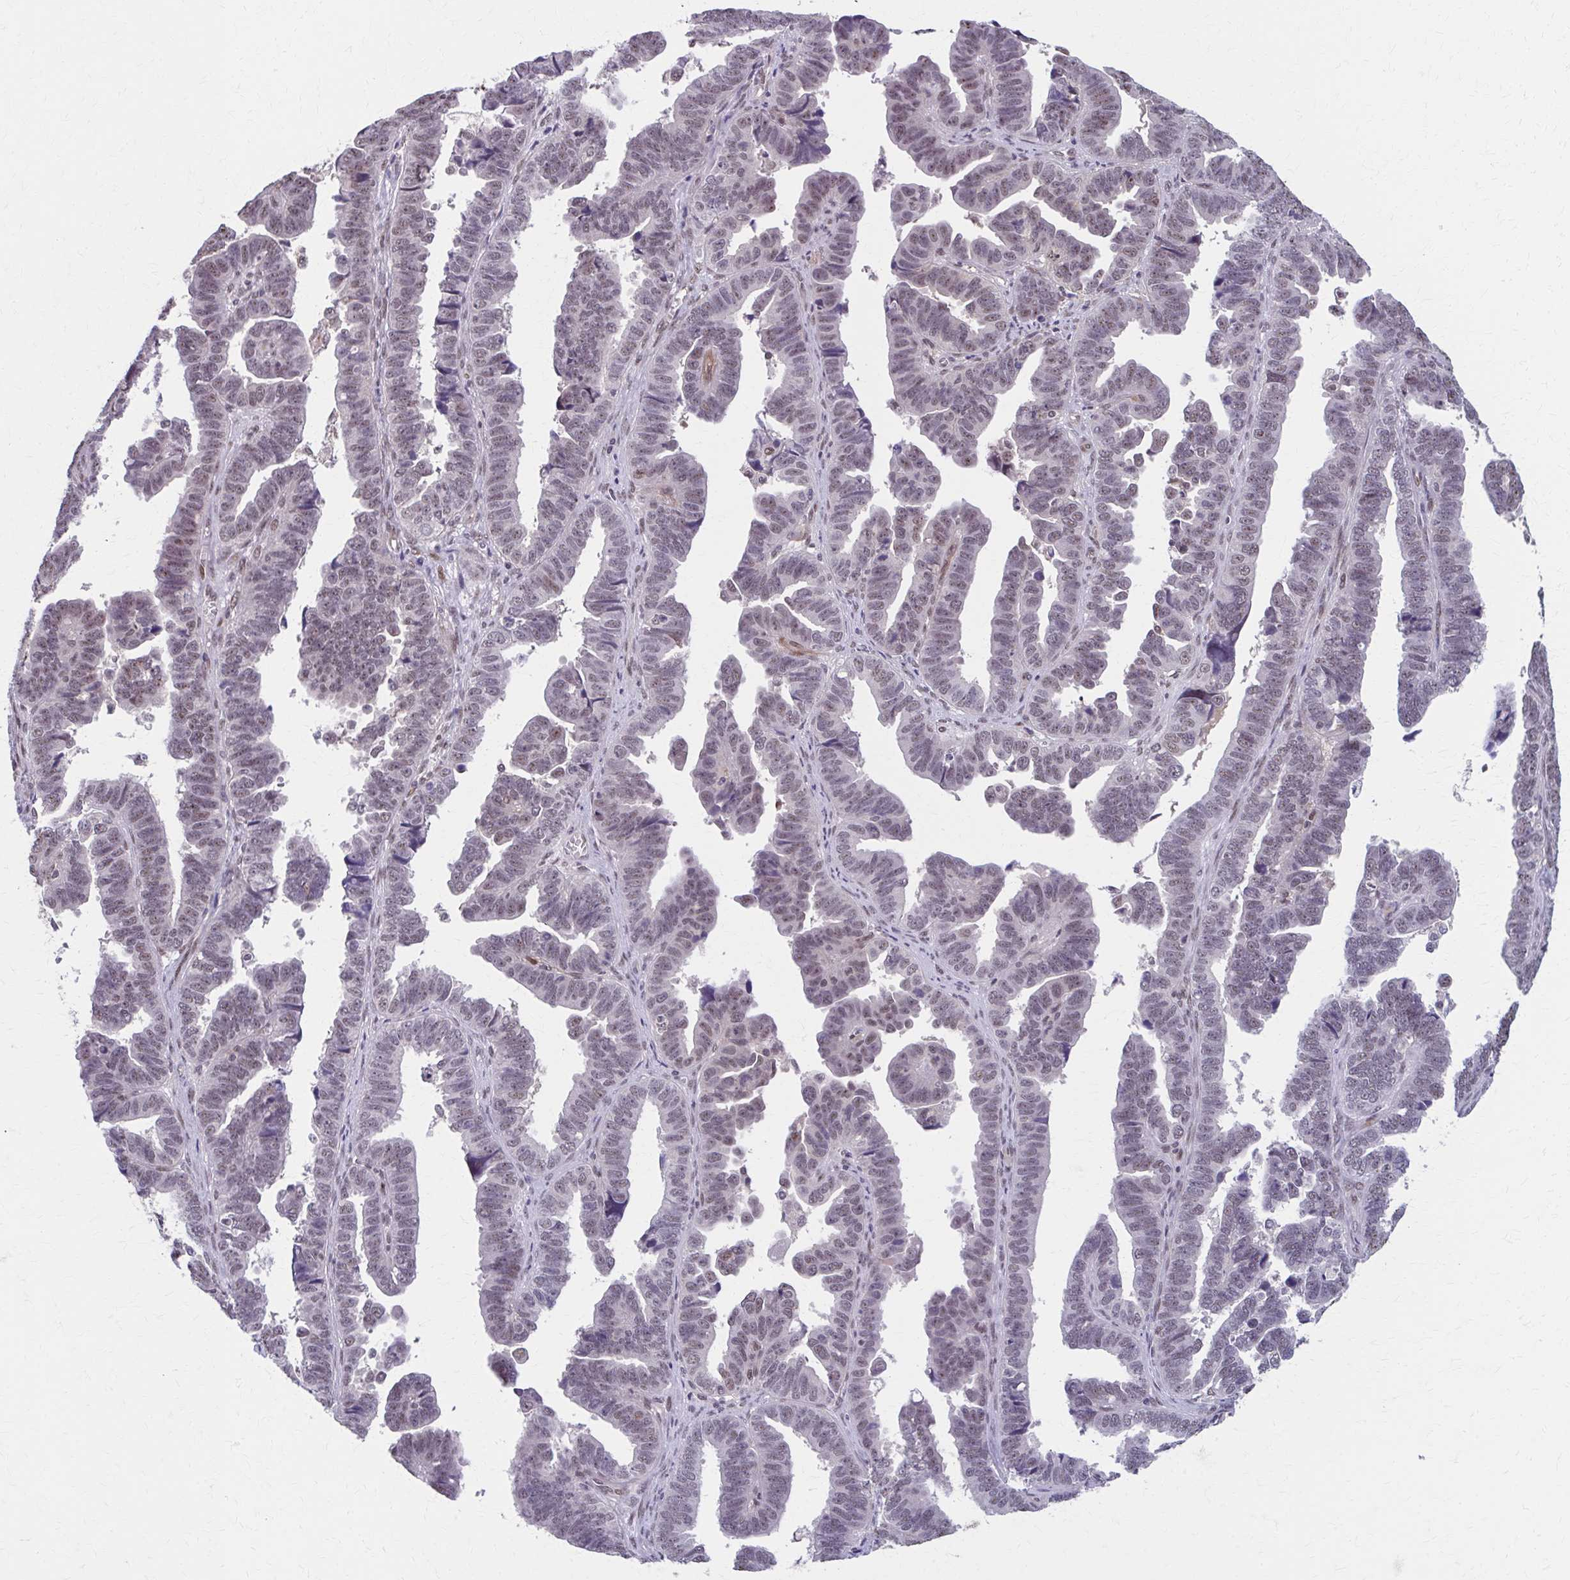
{"staining": {"intensity": "weak", "quantity": "25%-75%", "location": "nuclear"}, "tissue": "endometrial cancer", "cell_type": "Tumor cells", "image_type": "cancer", "snomed": [{"axis": "morphology", "description": "Adenocarcinoma, NOS"}, {"axis": "topography", "description": "Endometrium"}], "caption": "Endometrial adenocarcinoma stained with a protein marker reveals weak staining in tumor cells.", "gene": "SETBP1", "patient": {"sex": "female", "age": 75}}